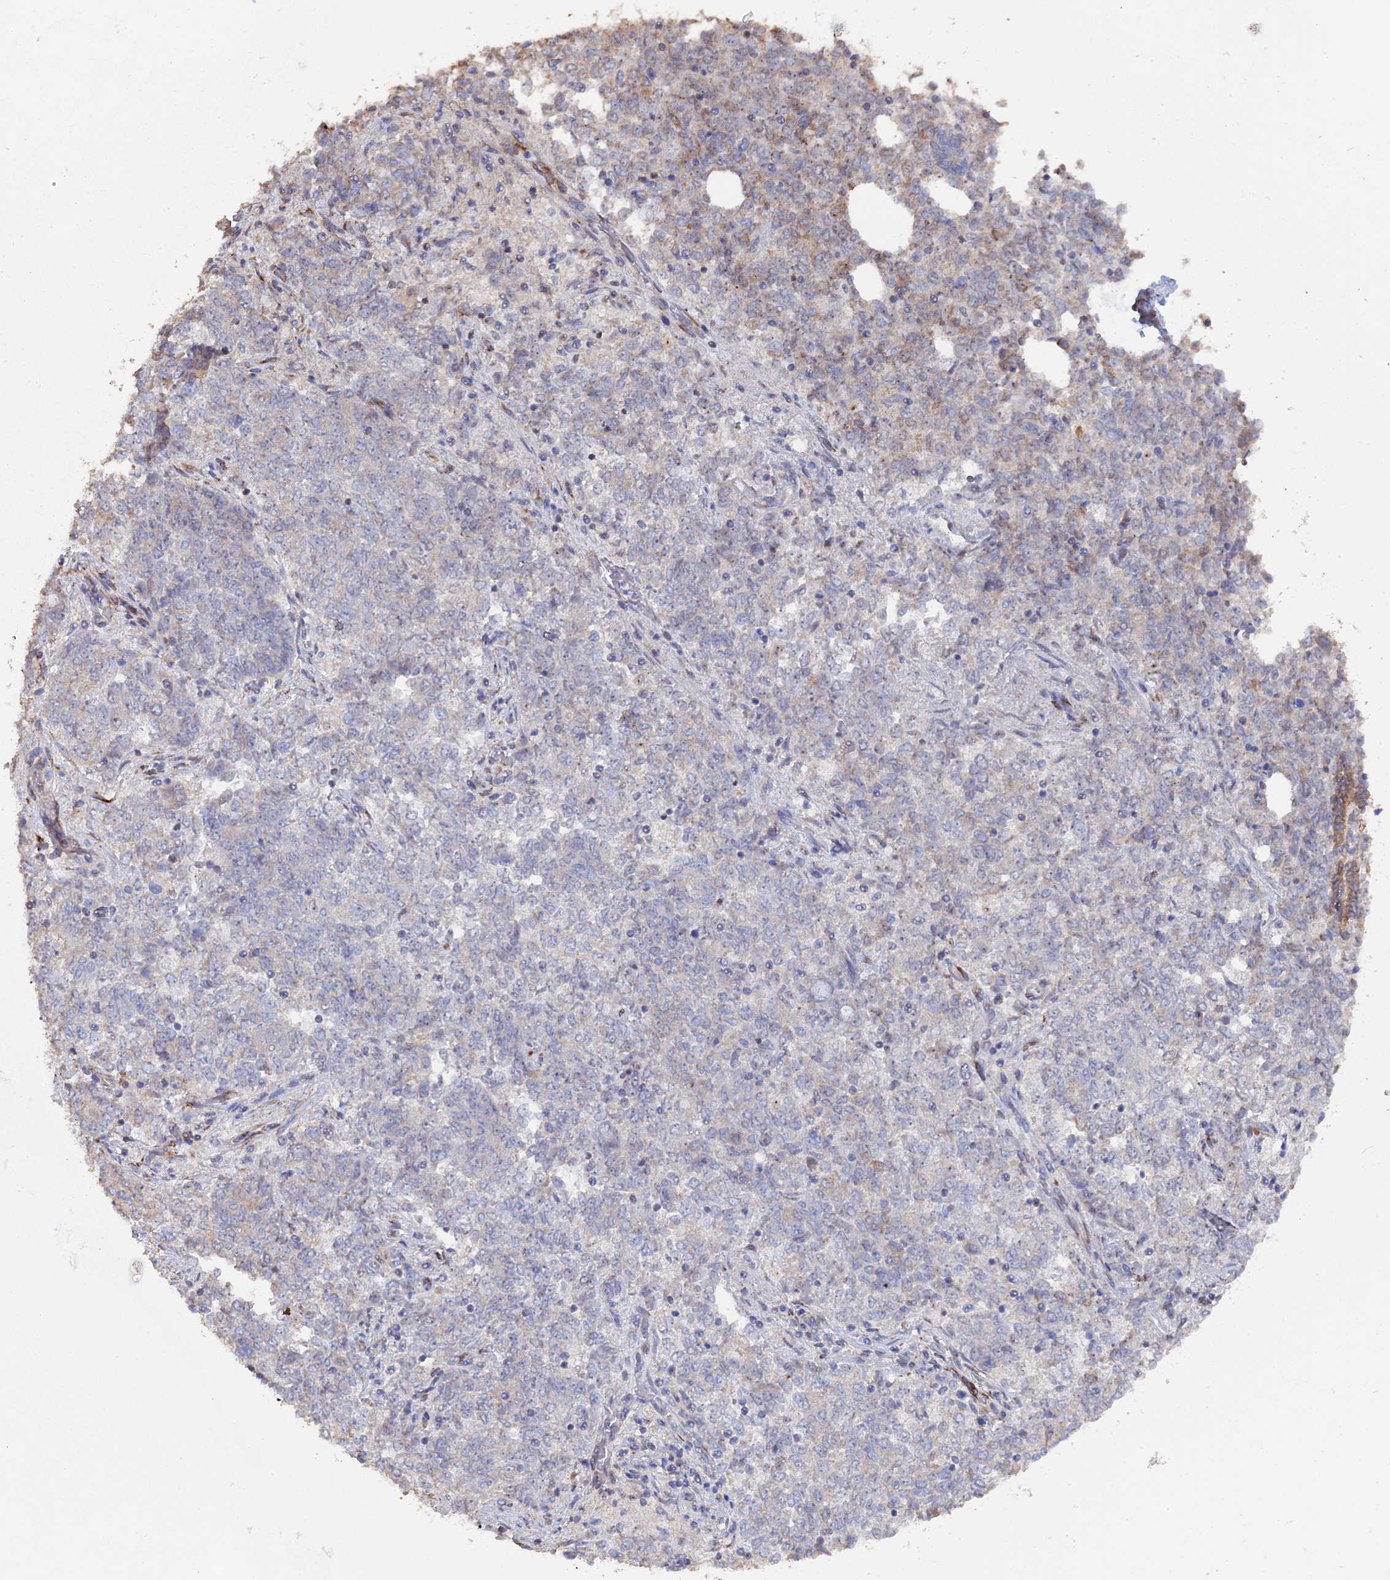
{"staining": {"intensity": "moderate", "quantity": "<25%", "location": "cytoplasmic/membranous"}, "tissue": "endometrial cancer", "cell_type": "Tumor cells", "image_type": "cancer", "snomed": [{"axis": "morphology", "description": "Adenocarcinoma, NOS"}, {"axis": "topography", "description": "Endometrium"}], "caption": "Protein analysis of endometrial cancer (adenocarcinoma) tissue displays moderate cytoplasmic/membranous positivity in approximately <25% of tumor cells.", "gene": "SEMG2", "patient": {"sex": "female", "age": 80}}